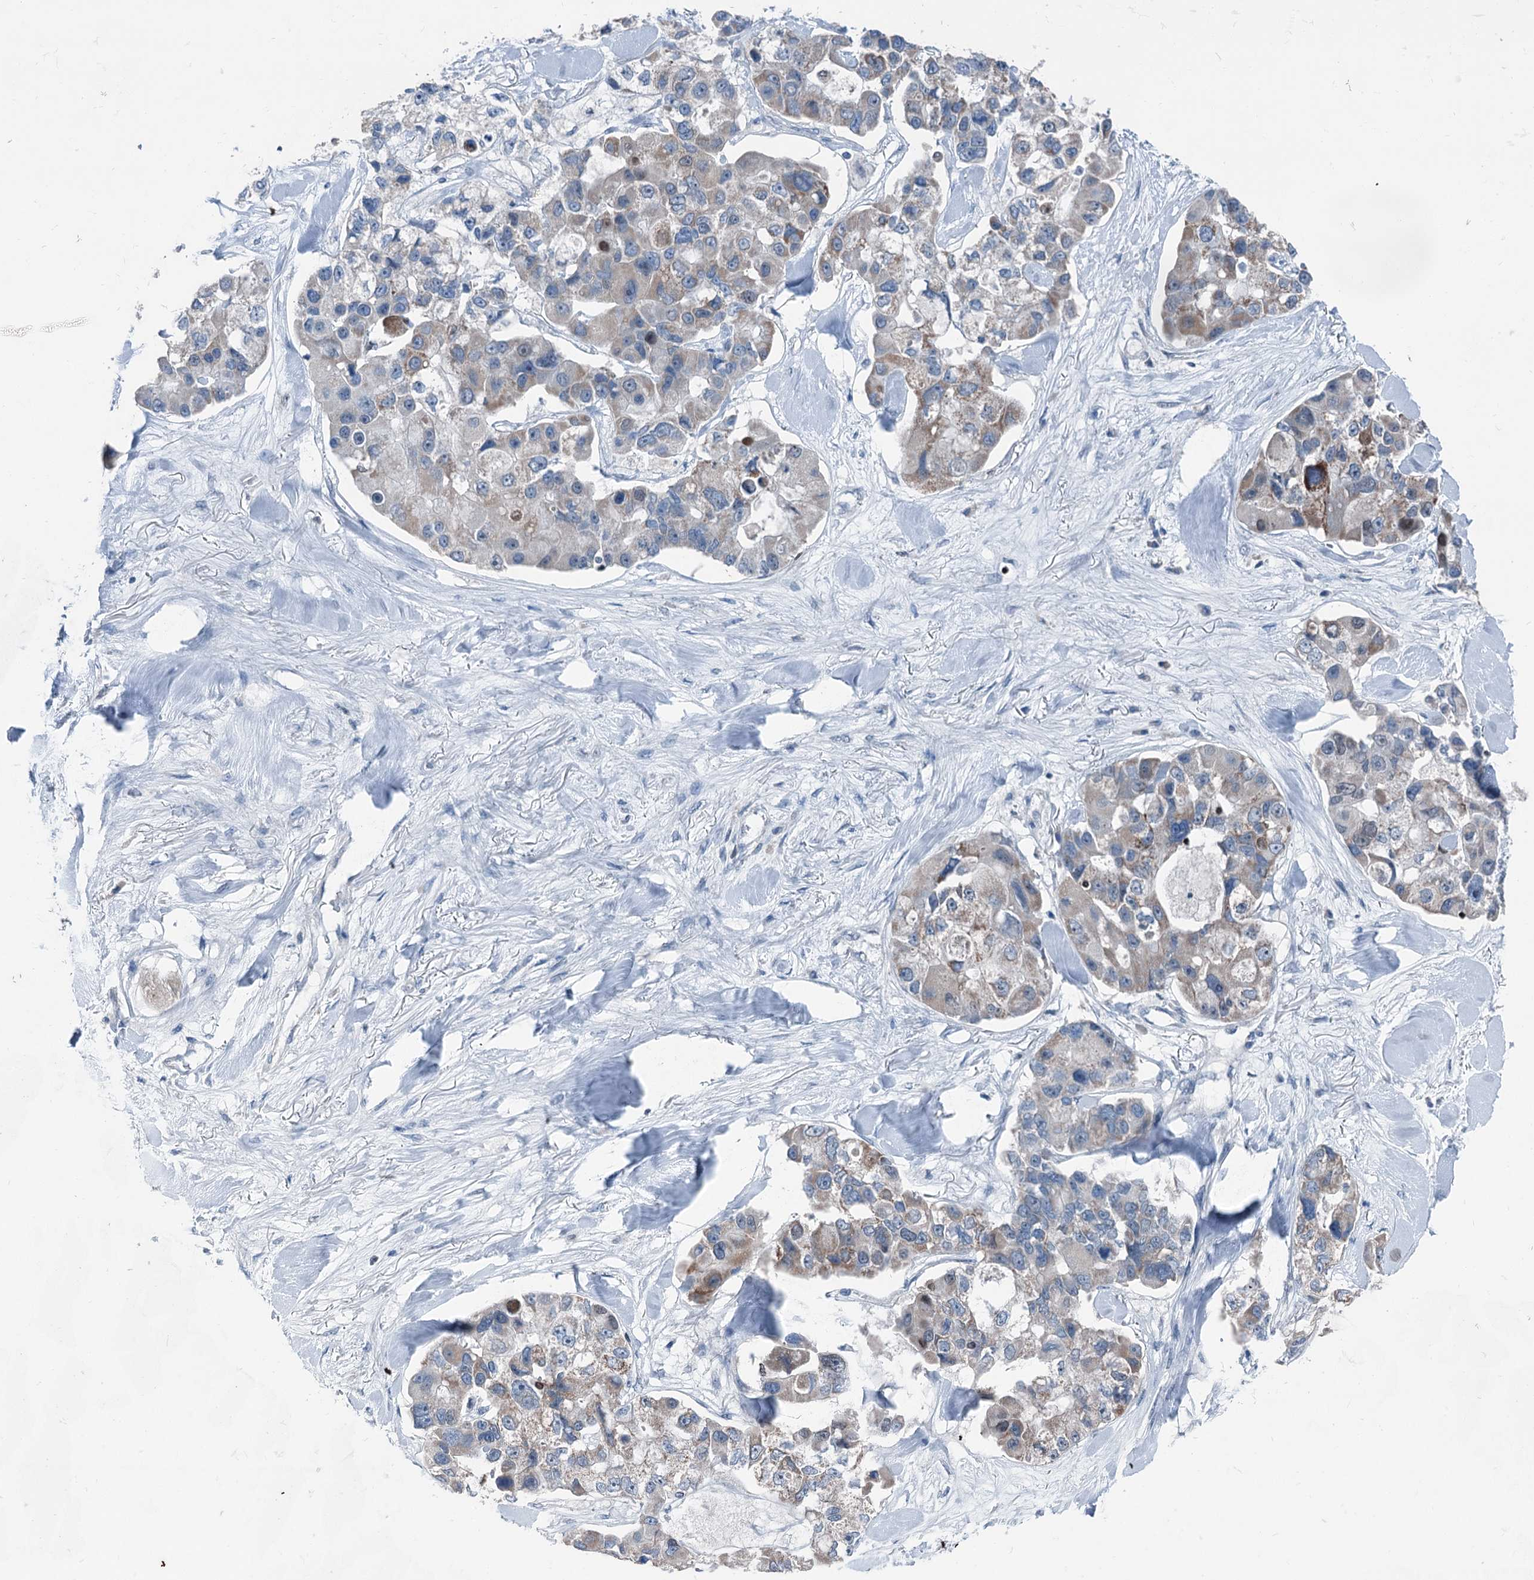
{"staining": {"intensity": "moderate", "quantity": "25%-75%", "location": "cytoplasmic/membranous,nuclear"}, "tissue": "lung cancer", "cell_type": "Tumor cells", "image_type": "cancer", "snomed": [{"axis": "morphology", "description": "Adenocarcinoma, NOS"}, {"axis": "topography", "description": "Lung"}], "caption": "Human lung cancer stained for a protein (brown) reveals moderate cytoplasmic/membranous and nuclear positive staining in approximately 25%-75% of tumor cells.", "gene": "ELP4", "patient": {"sex": "female", "age": 54}}